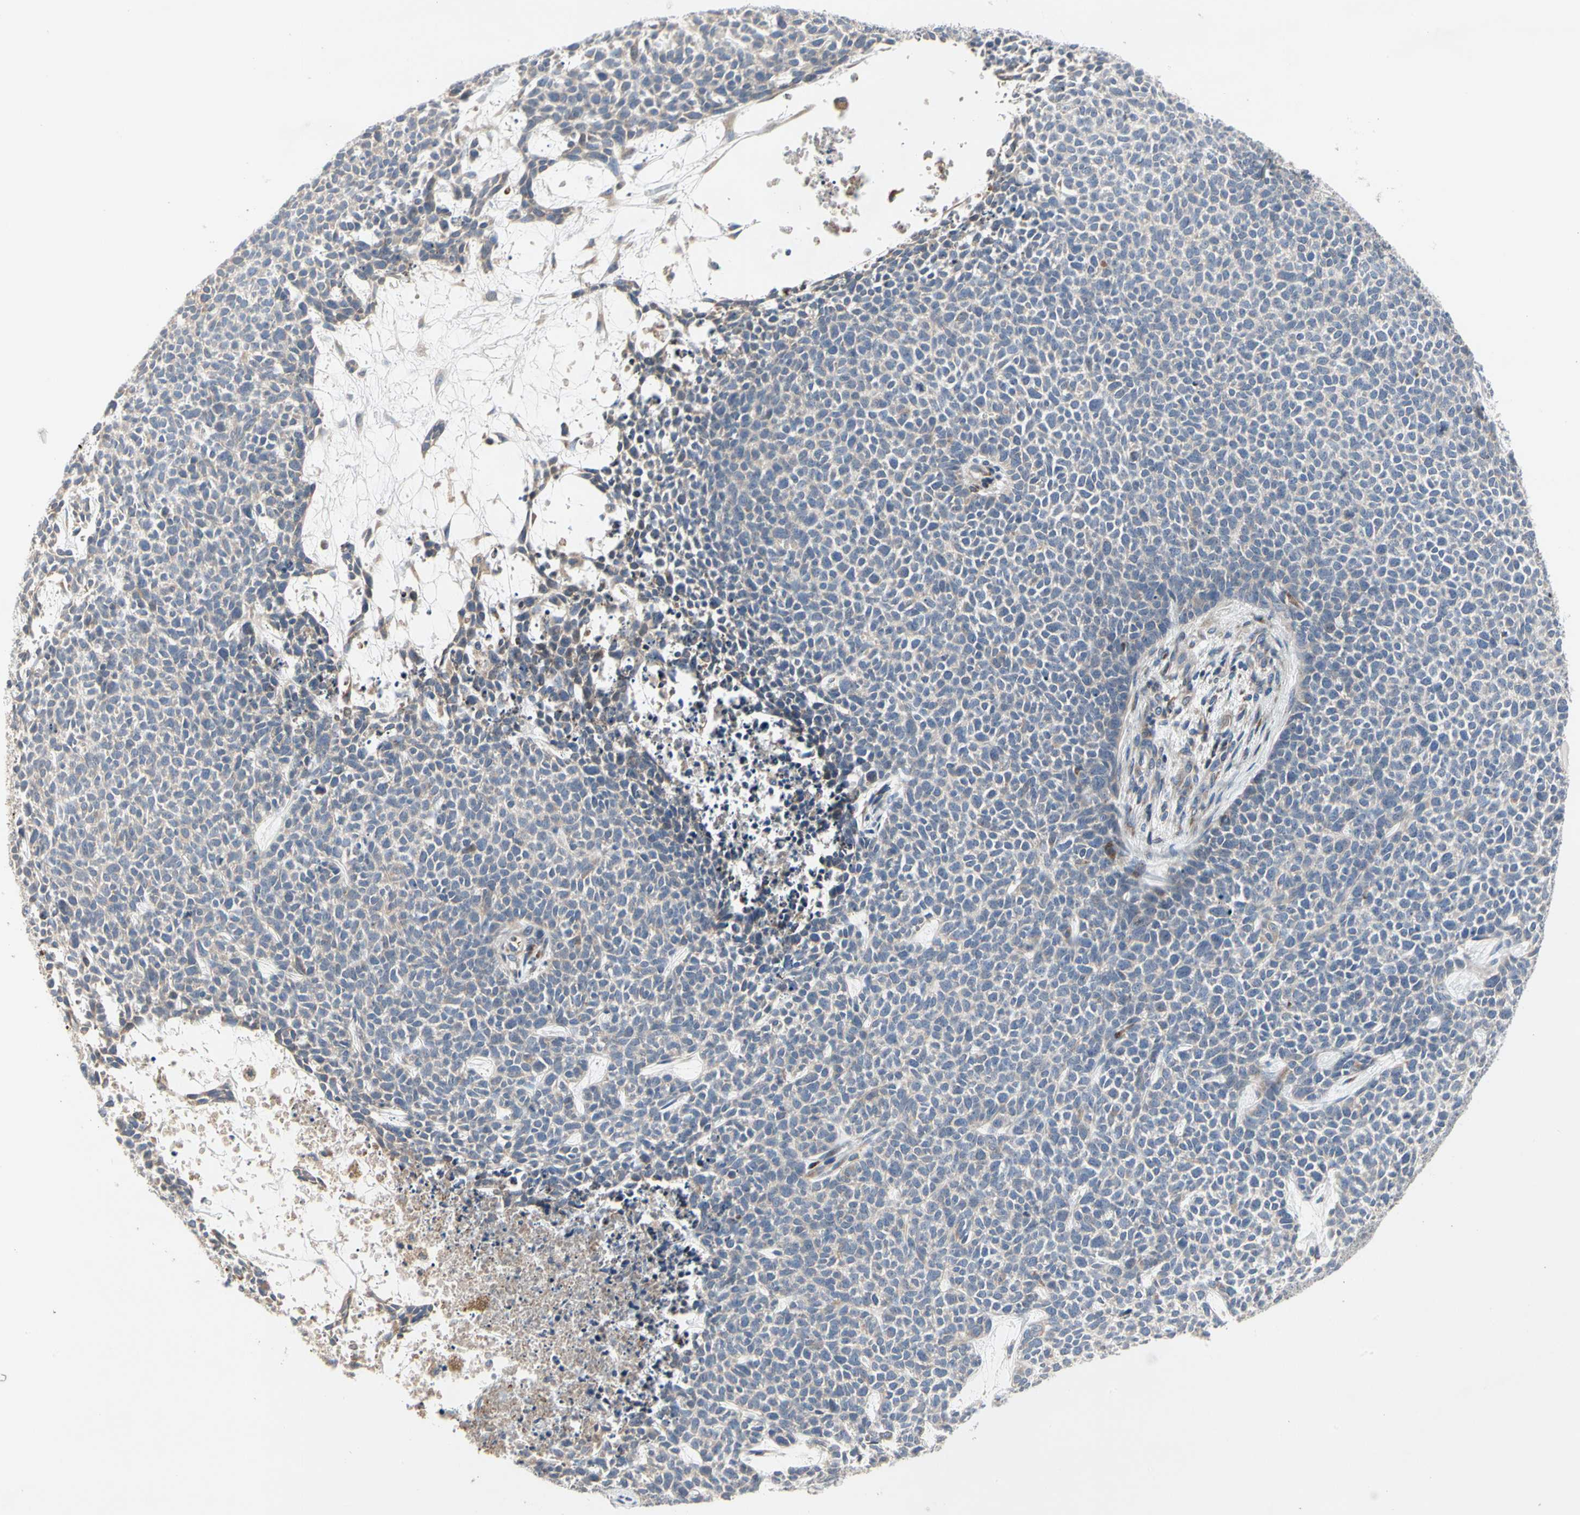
{"staining": {"intensity": "negative", "quantity": "none", "location": "none"}, "tissue": "skin cancer", "cell_type": "Tumor cells", "image_type": "cancer", "snomed": [{"axis": "morphology", "description": "Basal cell carcinoma"}, {"axis": "topography", "description": "Skin"}], "caption": "Protein analysis of skin basal cell carcinoma reveals no significant expression in tumor cells.", "gene": "MMEL1", "patient": {"sex": "female", "age": 84}}